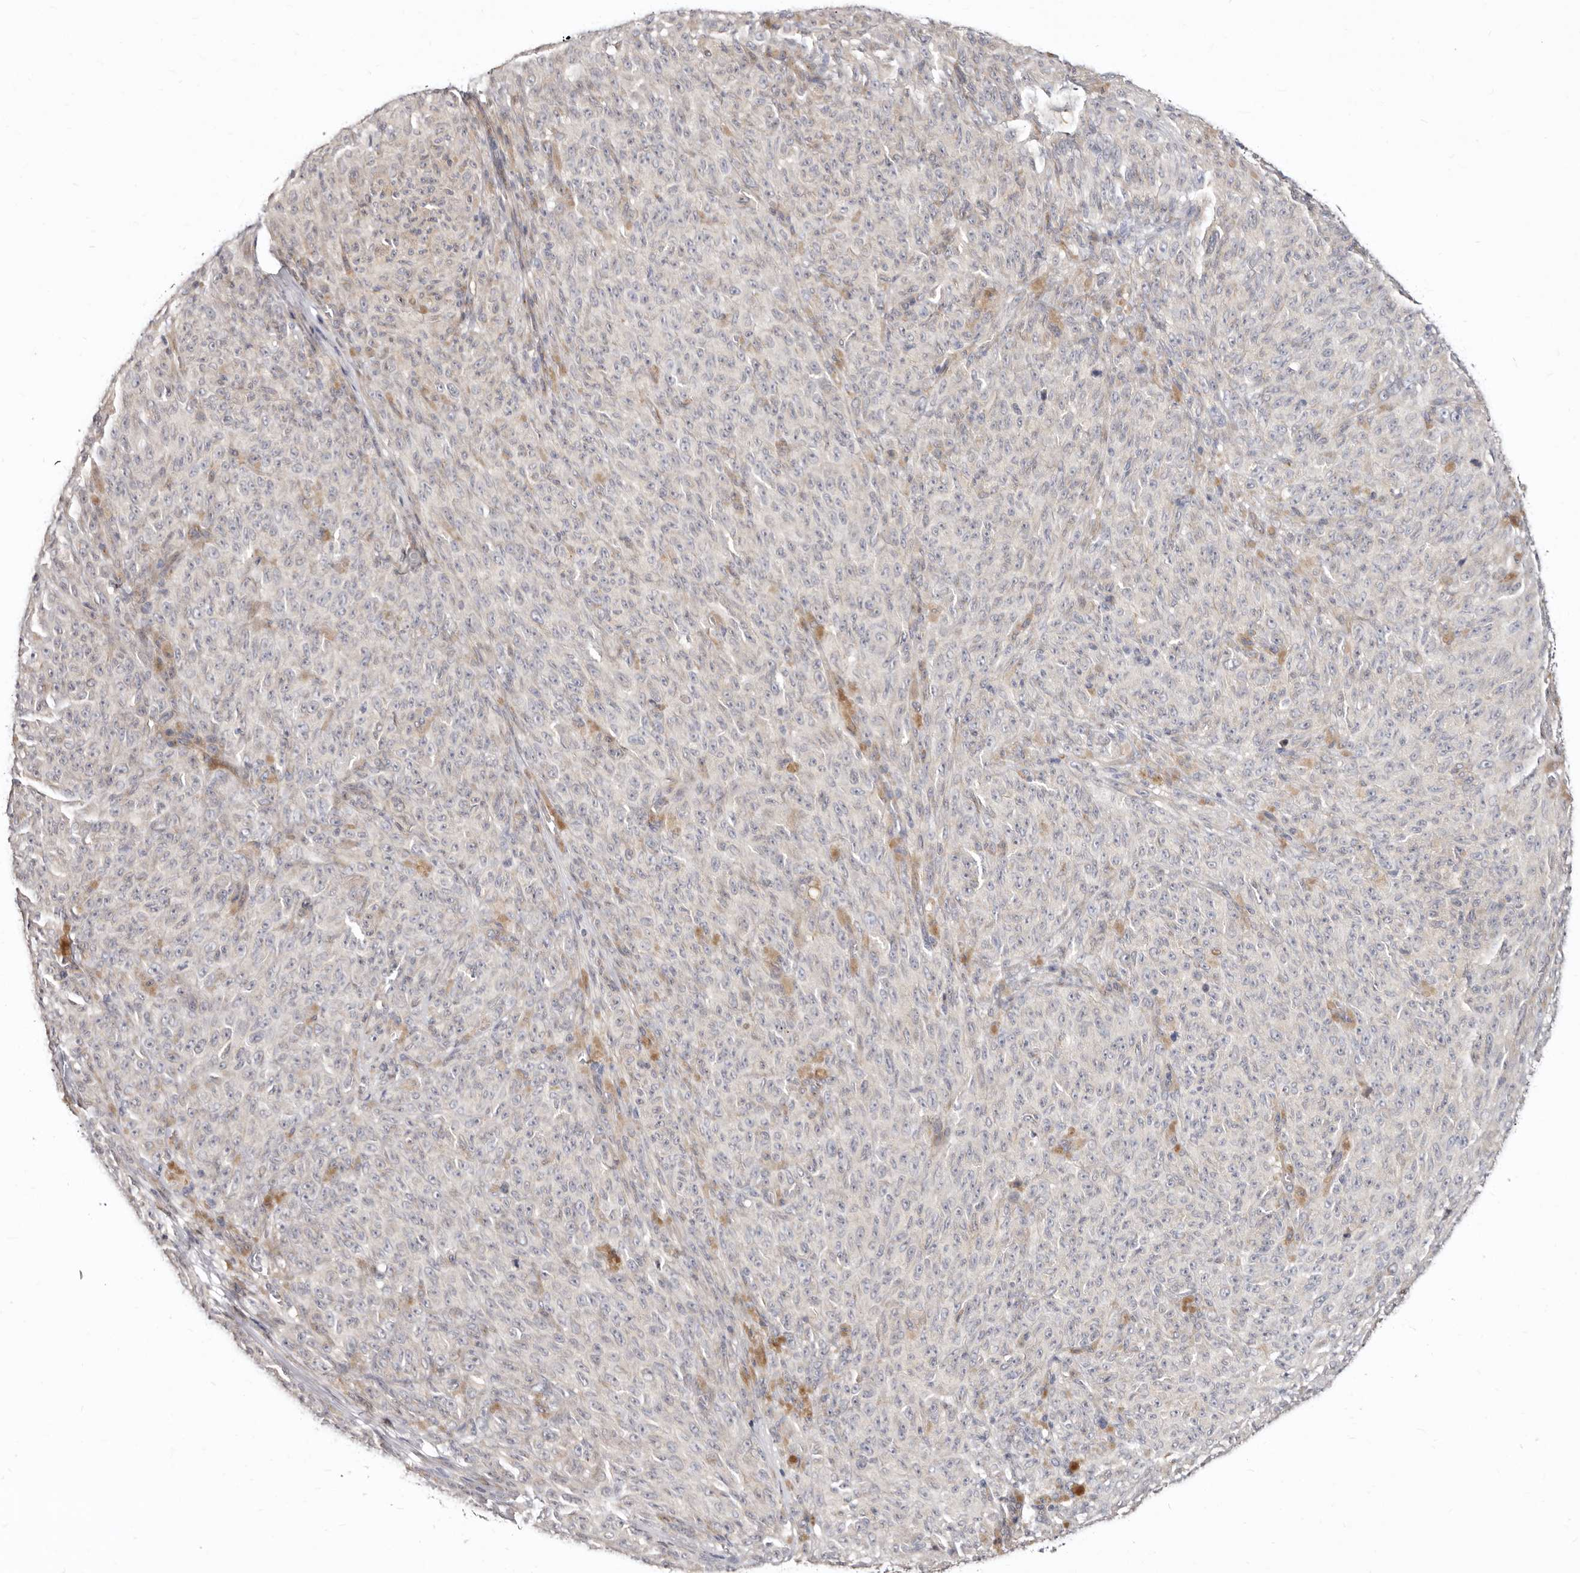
{"staining": {"intensity": "negative", "quantity": "none", "location": "none"}, "tissue": "melanoma", "cell_type": "Tumor cells", "image_type": "cancer", "snomed": [{"axis": "morphology", "description": "Malignant melanoma, NOS"}, {"axis": "topography", "description": "Skin"}], "caption": "This micrograph is of melanoma stained with IHC to label a protein in brown with the nuclei are counter-stained blue. There is no staining in tumor cells.", "gene": "KLHL4", "patient": {"sex": "female", "age": 82}}